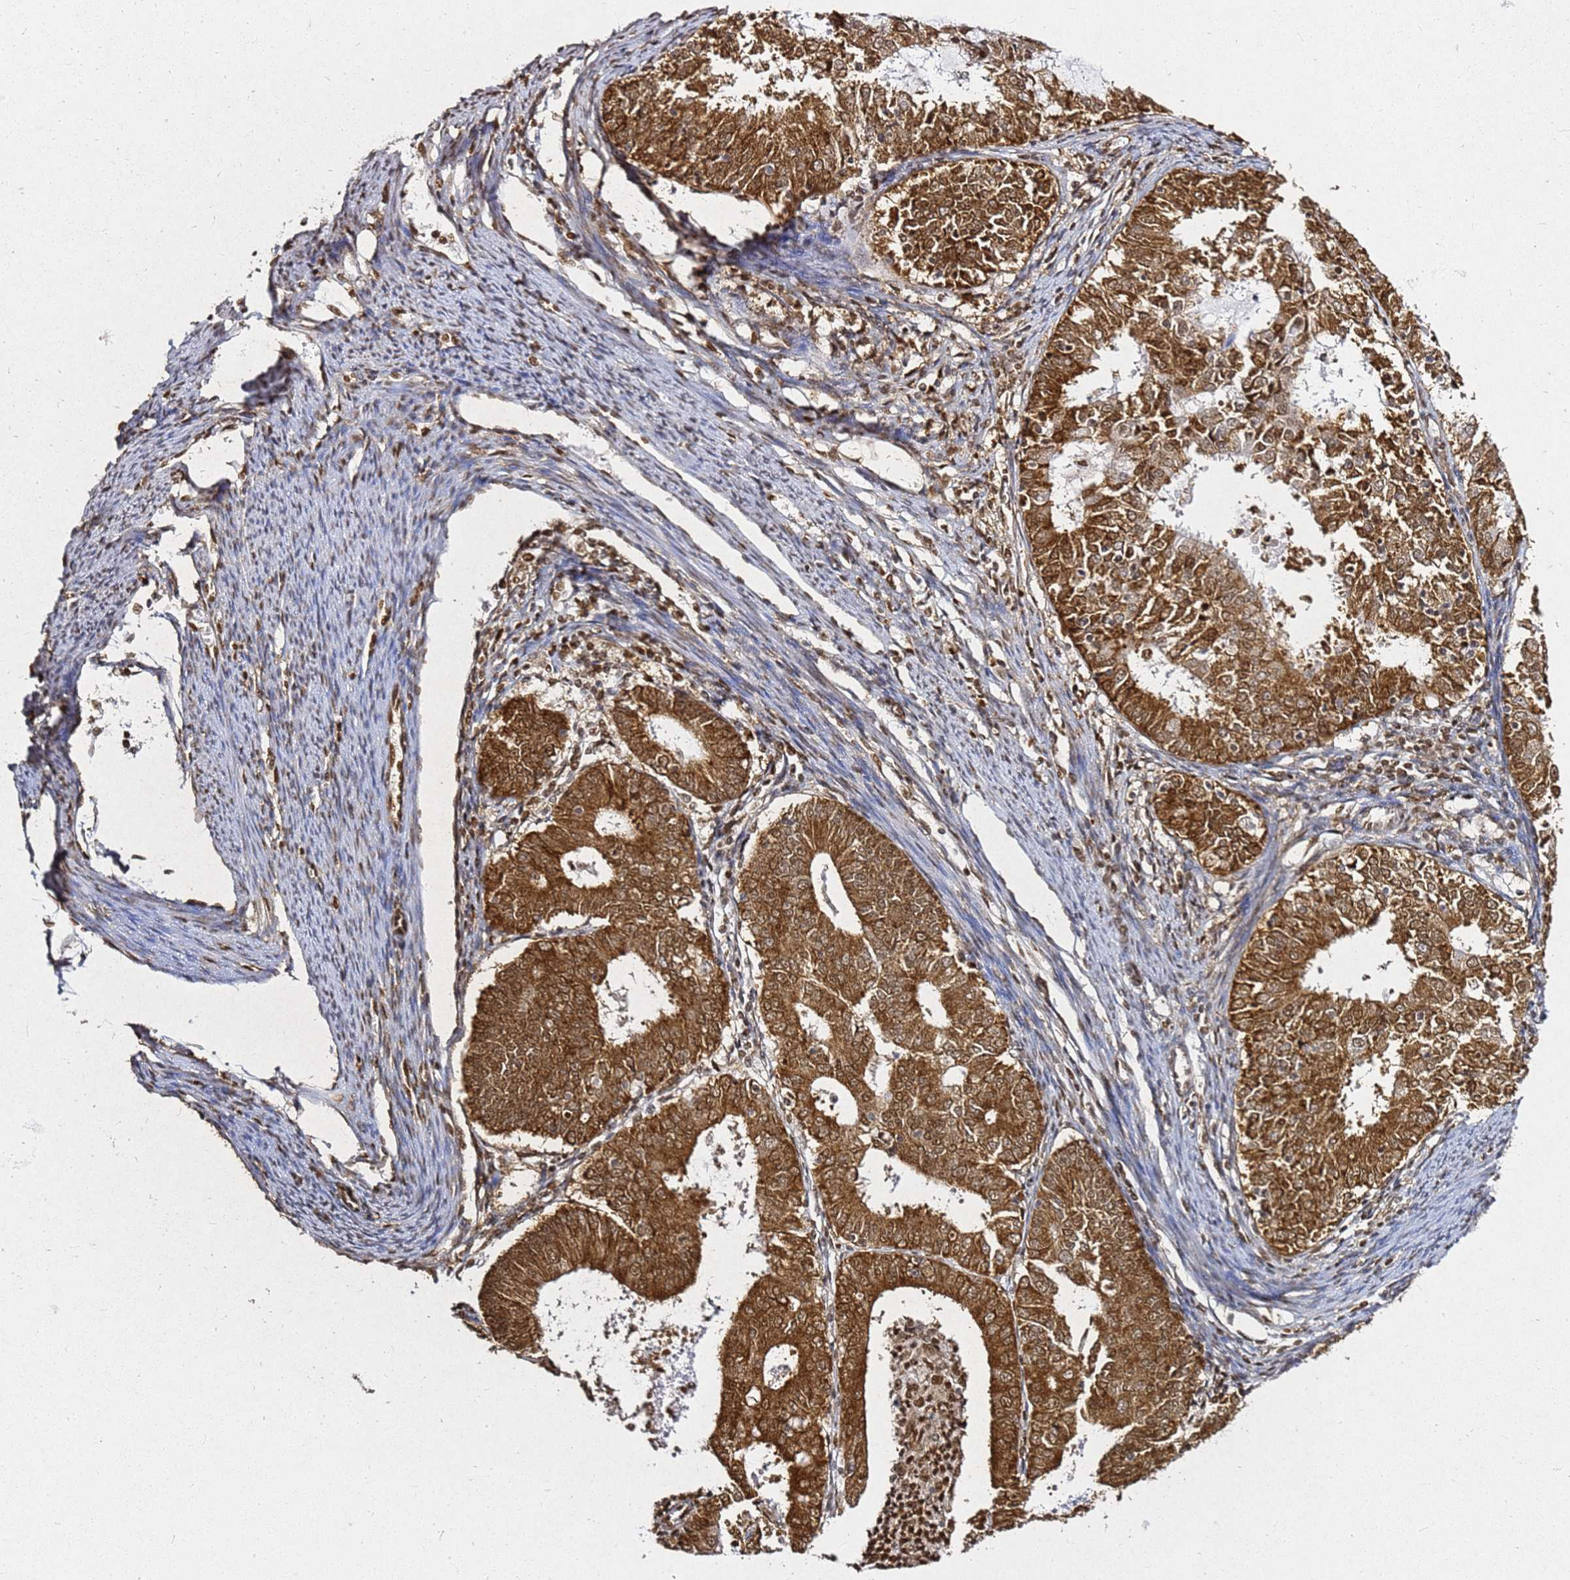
{"staining": {"intensity": "moderate", "quantity": ">75%", "location": "cytoplasmic/membranous,nuclear"}, "tissue": "endometrial cancer", "cell_type": "Tumor cells", "image_type": "cancer", "snomed": [{"axis": "morphology", "description": "Adenocarcinoma, NOS"}, {"axis": "topography", "description": "Endometrium"}], "caption": "Protein staining demonstrates moderate cytoplasmic/membranous and nuclear positivity in about >75% of tumor cells in endometrial adenocarcinoma. Using DAB (brown) and hematoxylin (blue) stains, captured at high magnification using brightfield microscopy.", "gene": "APEX1", "patient": {"sex": "female", "age": 57}}